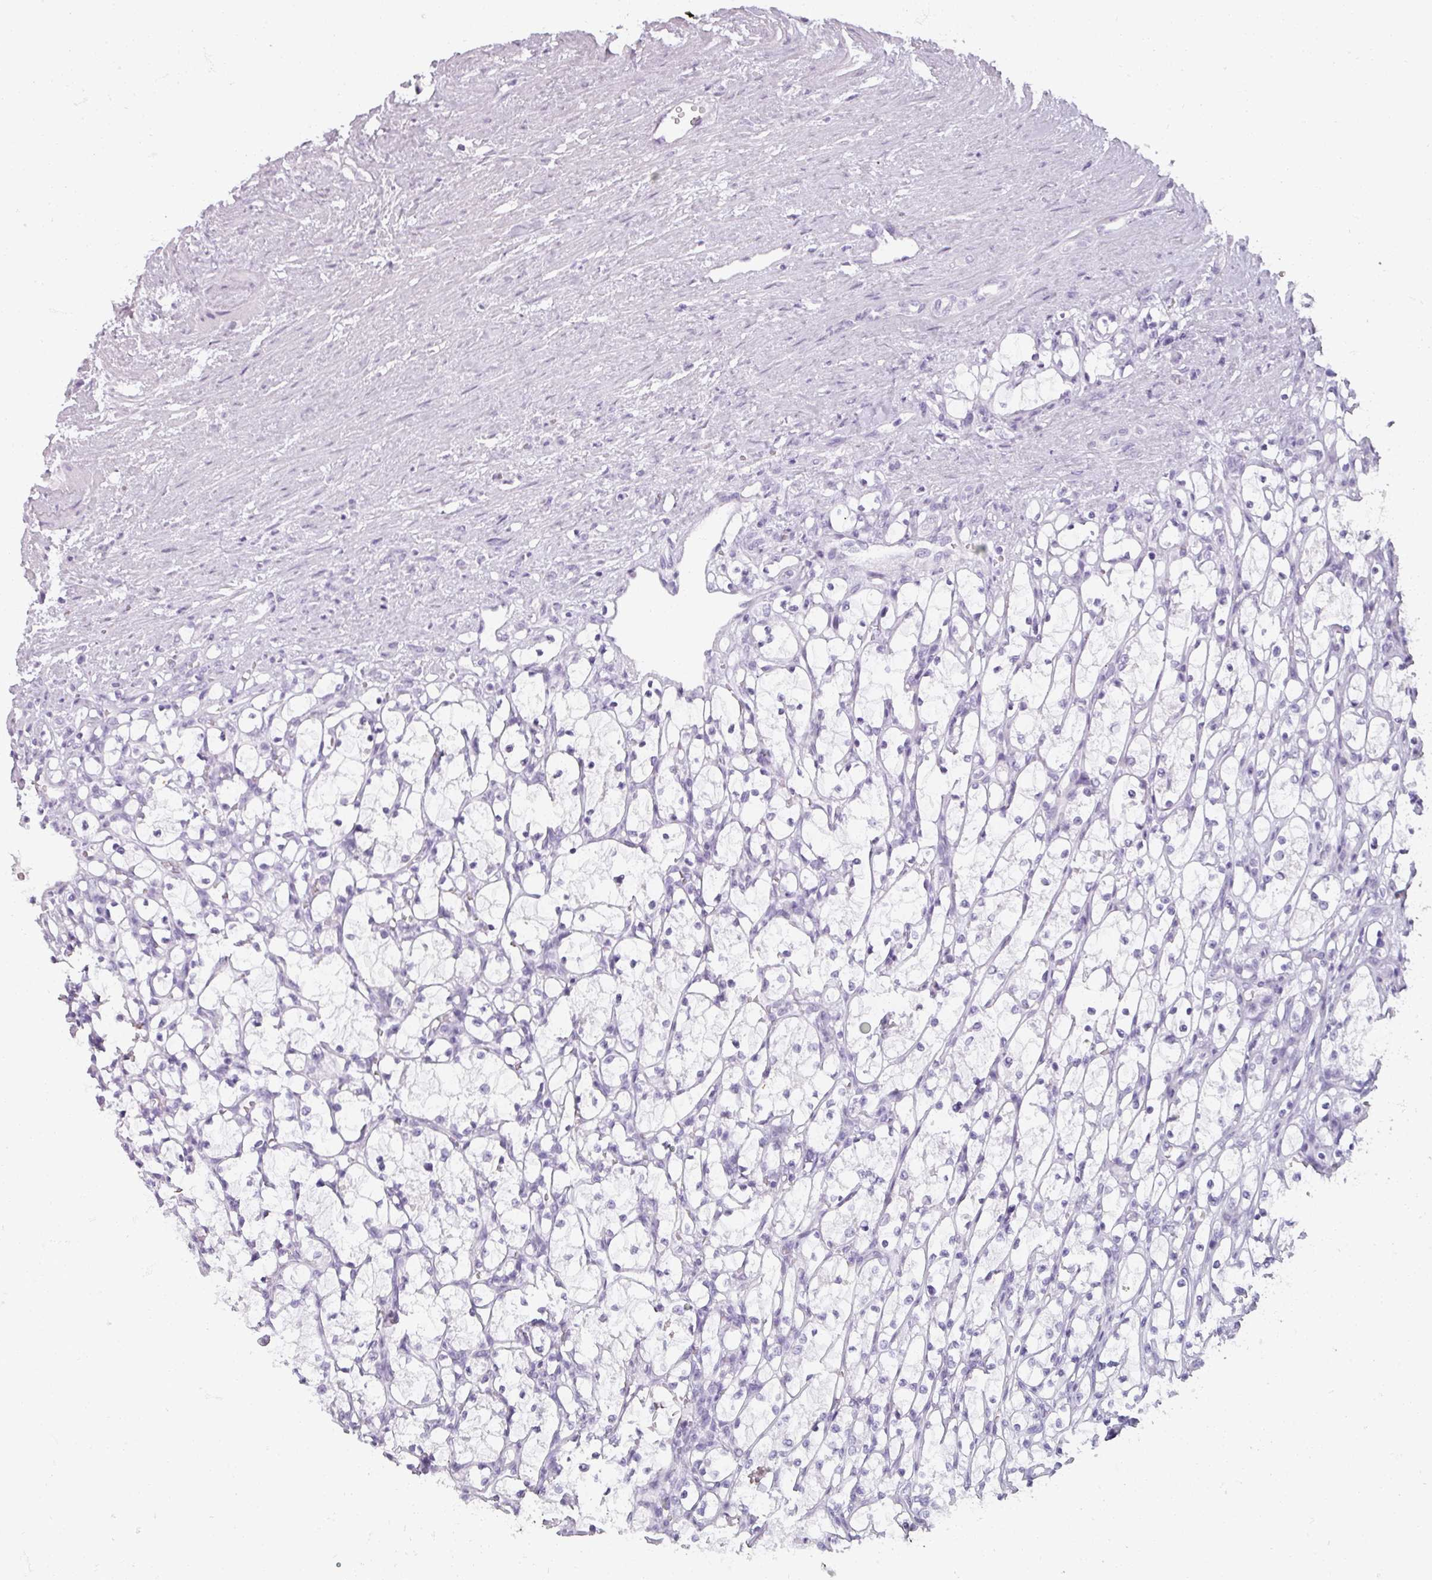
{"staining": {"intensity": "negative", "quantity": "none", "location": "none"}, "tissue": "renal cancer", "cell_type": "Tumor cells", "image_type": "cancer", "snomed": [{"axis": "morphology", "description": "Adenocarcinoma, NOS"}, {"axis": "topography", "description": "Kidney"}], "caption": "High power microscopy photomicrograph of an immunohistochemistry (IHC) image of renal cancer, revealing no significant staining in tumor cells.", "gene": "REG3G", "patient": {"sex": "female", "age": 69}}